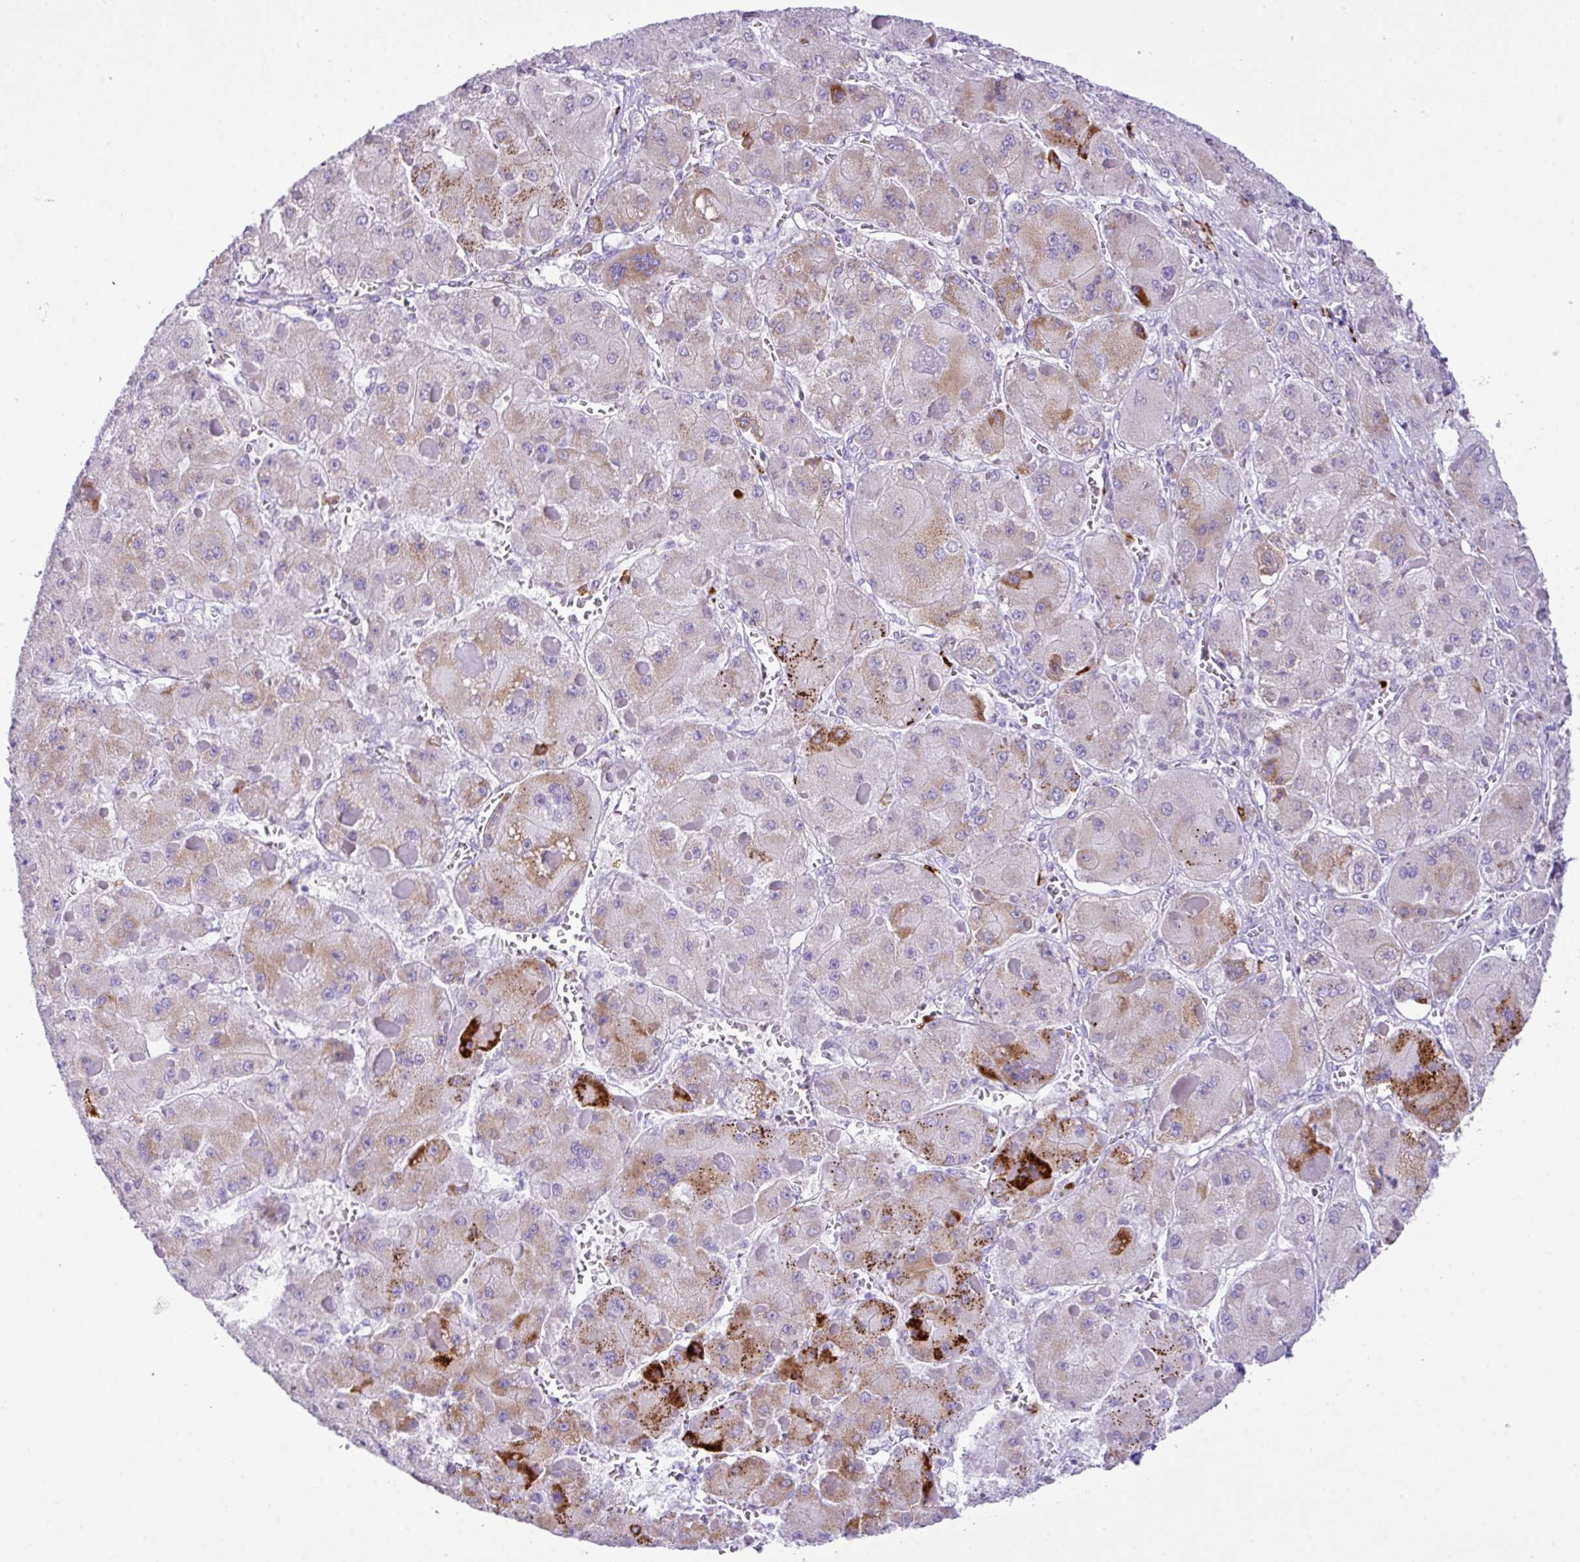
{"staining": {"intensity": "strong", "quantity": "<25%", "location": "cytoplasmic/membranous"}, "tissue": "liver cancer", "cell_type": "Tumor cells", "image_type": "cancer", "snomed": [{"axis": "morphology", "description": "Carcinoma, Hepatocellular, NOS"}, {"axis": "topography", "description": "Liver"}], "caption": "Hepatocellular carcinoma (liver) was stained to show a protein in brown. There is medium levels of strong cytoplasmic/membranous expression in approximately <25% of tumor cells.", "gene": "RCAN2", "patient": {"sex": "female", "age": 73}}